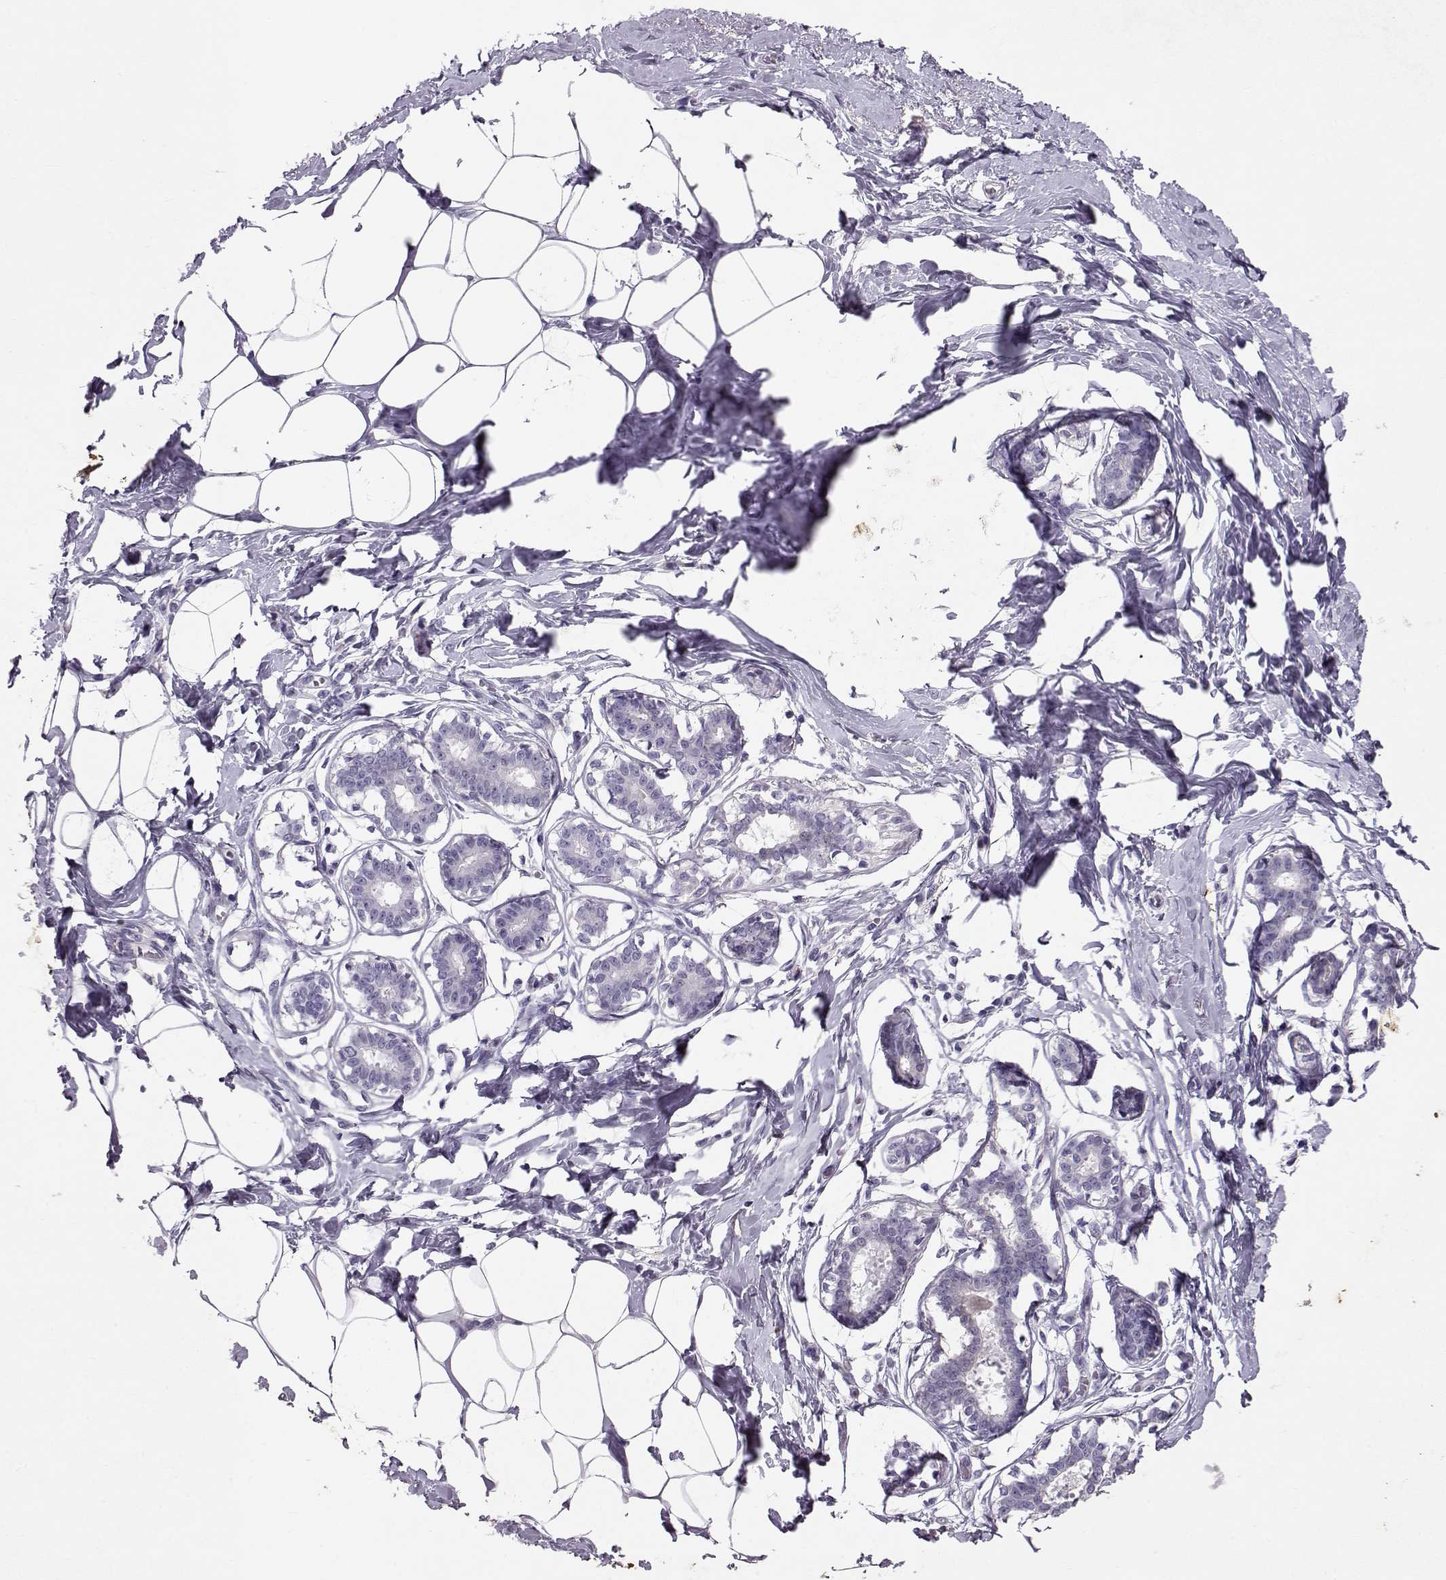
{"staining": {"intensity": "negative", "quantity": "none", "location": "none"}, "tissue": "breast", "cell_type": "Adipocytes", "image_type": "normal", "snomed": [{"axis": "morphology", "description": "Normal tissue, NOS"}, {"axis": "morphology", "description": "Lobular carcinoma, in situ"}, {"axis": "topography", "description": "Breast"}], "caption": "This micrograph is of unremarkable breast stained with immunohistochemistry to label a protein in brown with the nuclei are counter-stained blue. There is no positivity in adipocytes.", "gene": "RD3", "patient": {"sex": "female", "age": 35}}